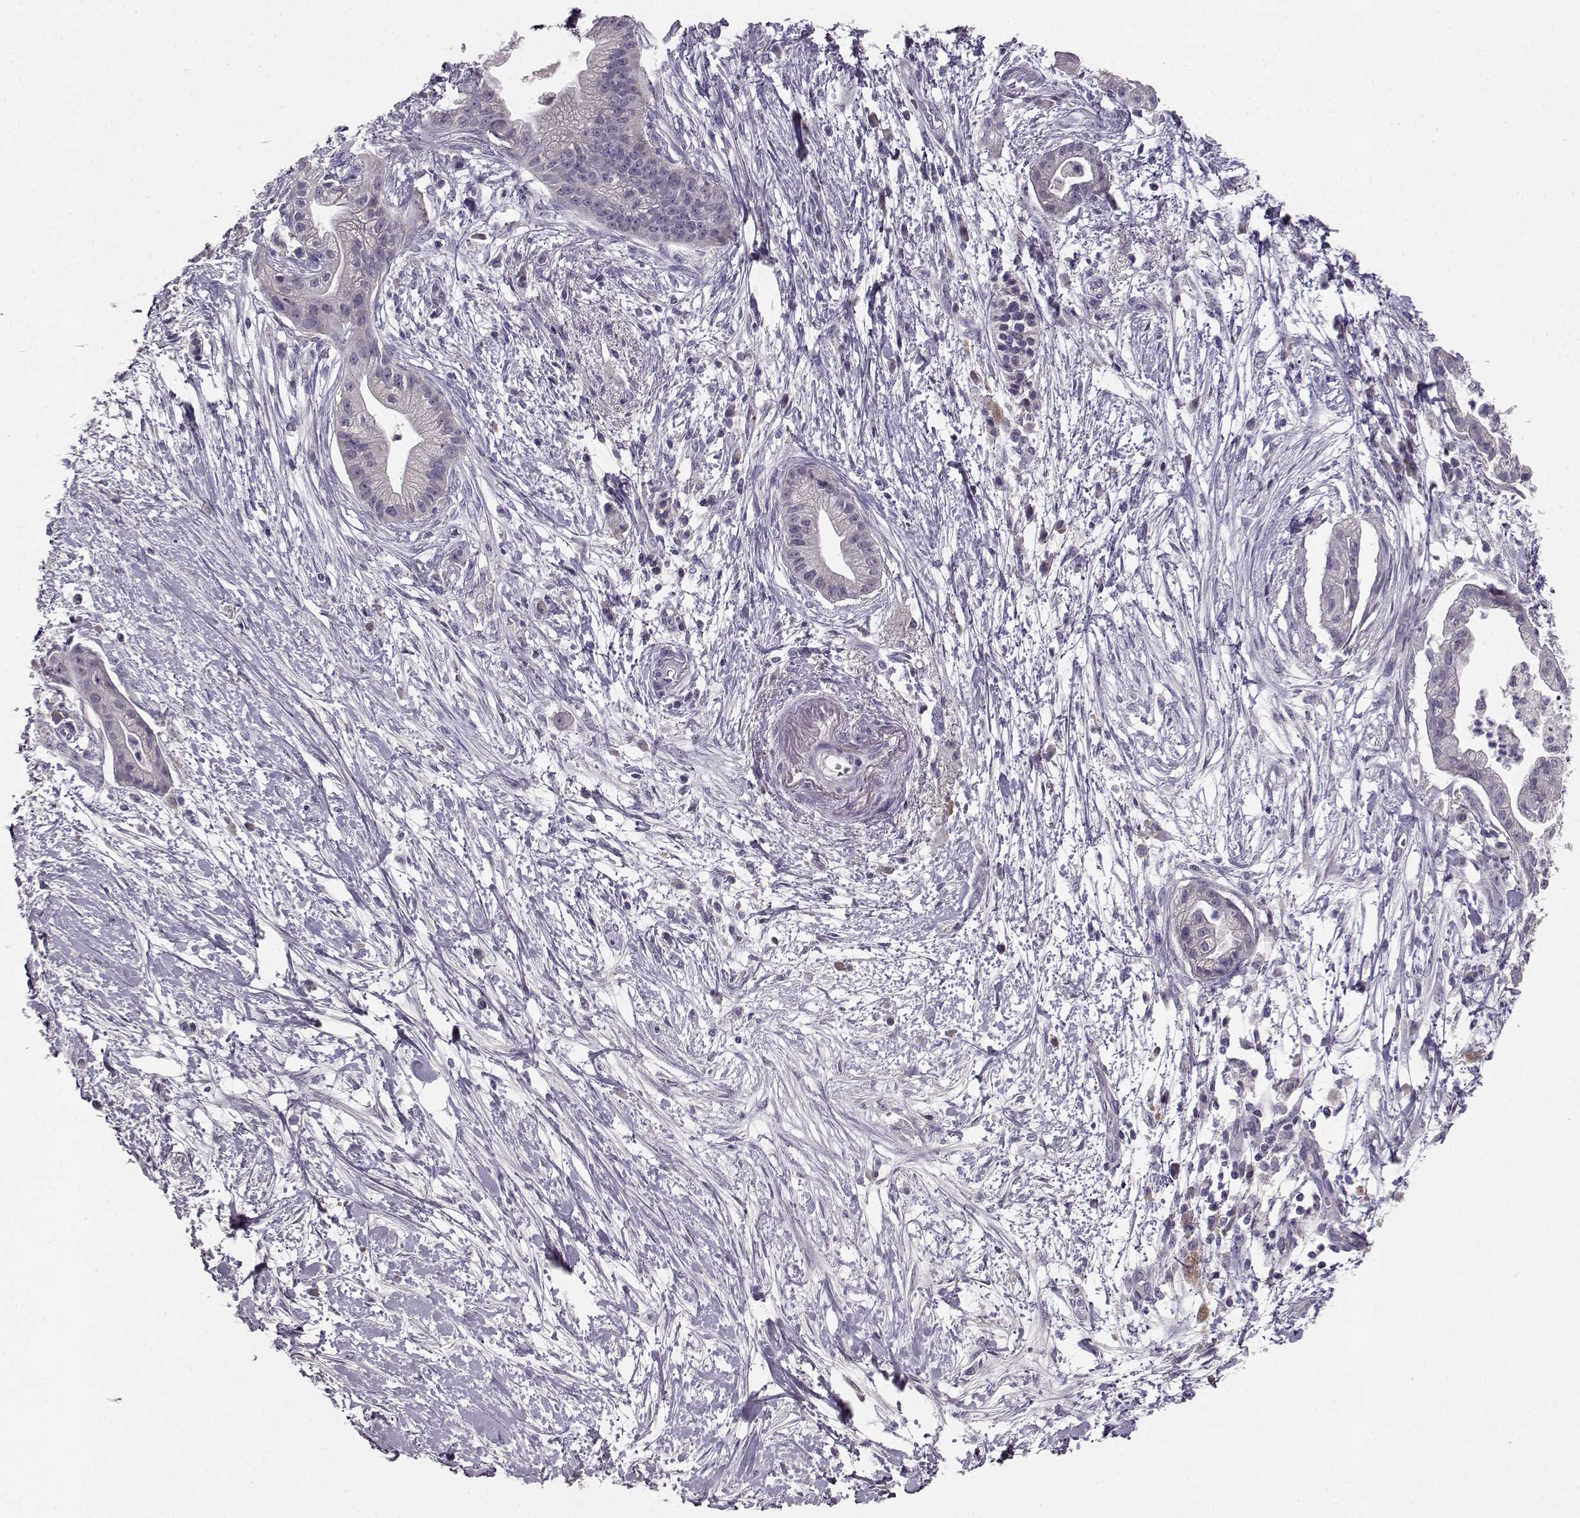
{"staining": {"intensity": "negative", "quantity": "none", "location": "none"}, "tissue": "pancreatic cancer", "cell_type": "Tumor cells", "image_type": "cancer", "snomed": [{"axis": "morphology", "description": "Normal tissue, NOS"}, {"axis": "morphology", "description": "Adenocarcinoma, NOS"}, {"axis": "topography", "description": "Lymph node"}, {"axis": "topography", "description": "Pancreas"}], "caption": "Tumor cells show no significant positivity in pancreatic adenocarcinoma.", "gene": "BFSP2", "patient": {"sex": "female", "age": 58}}